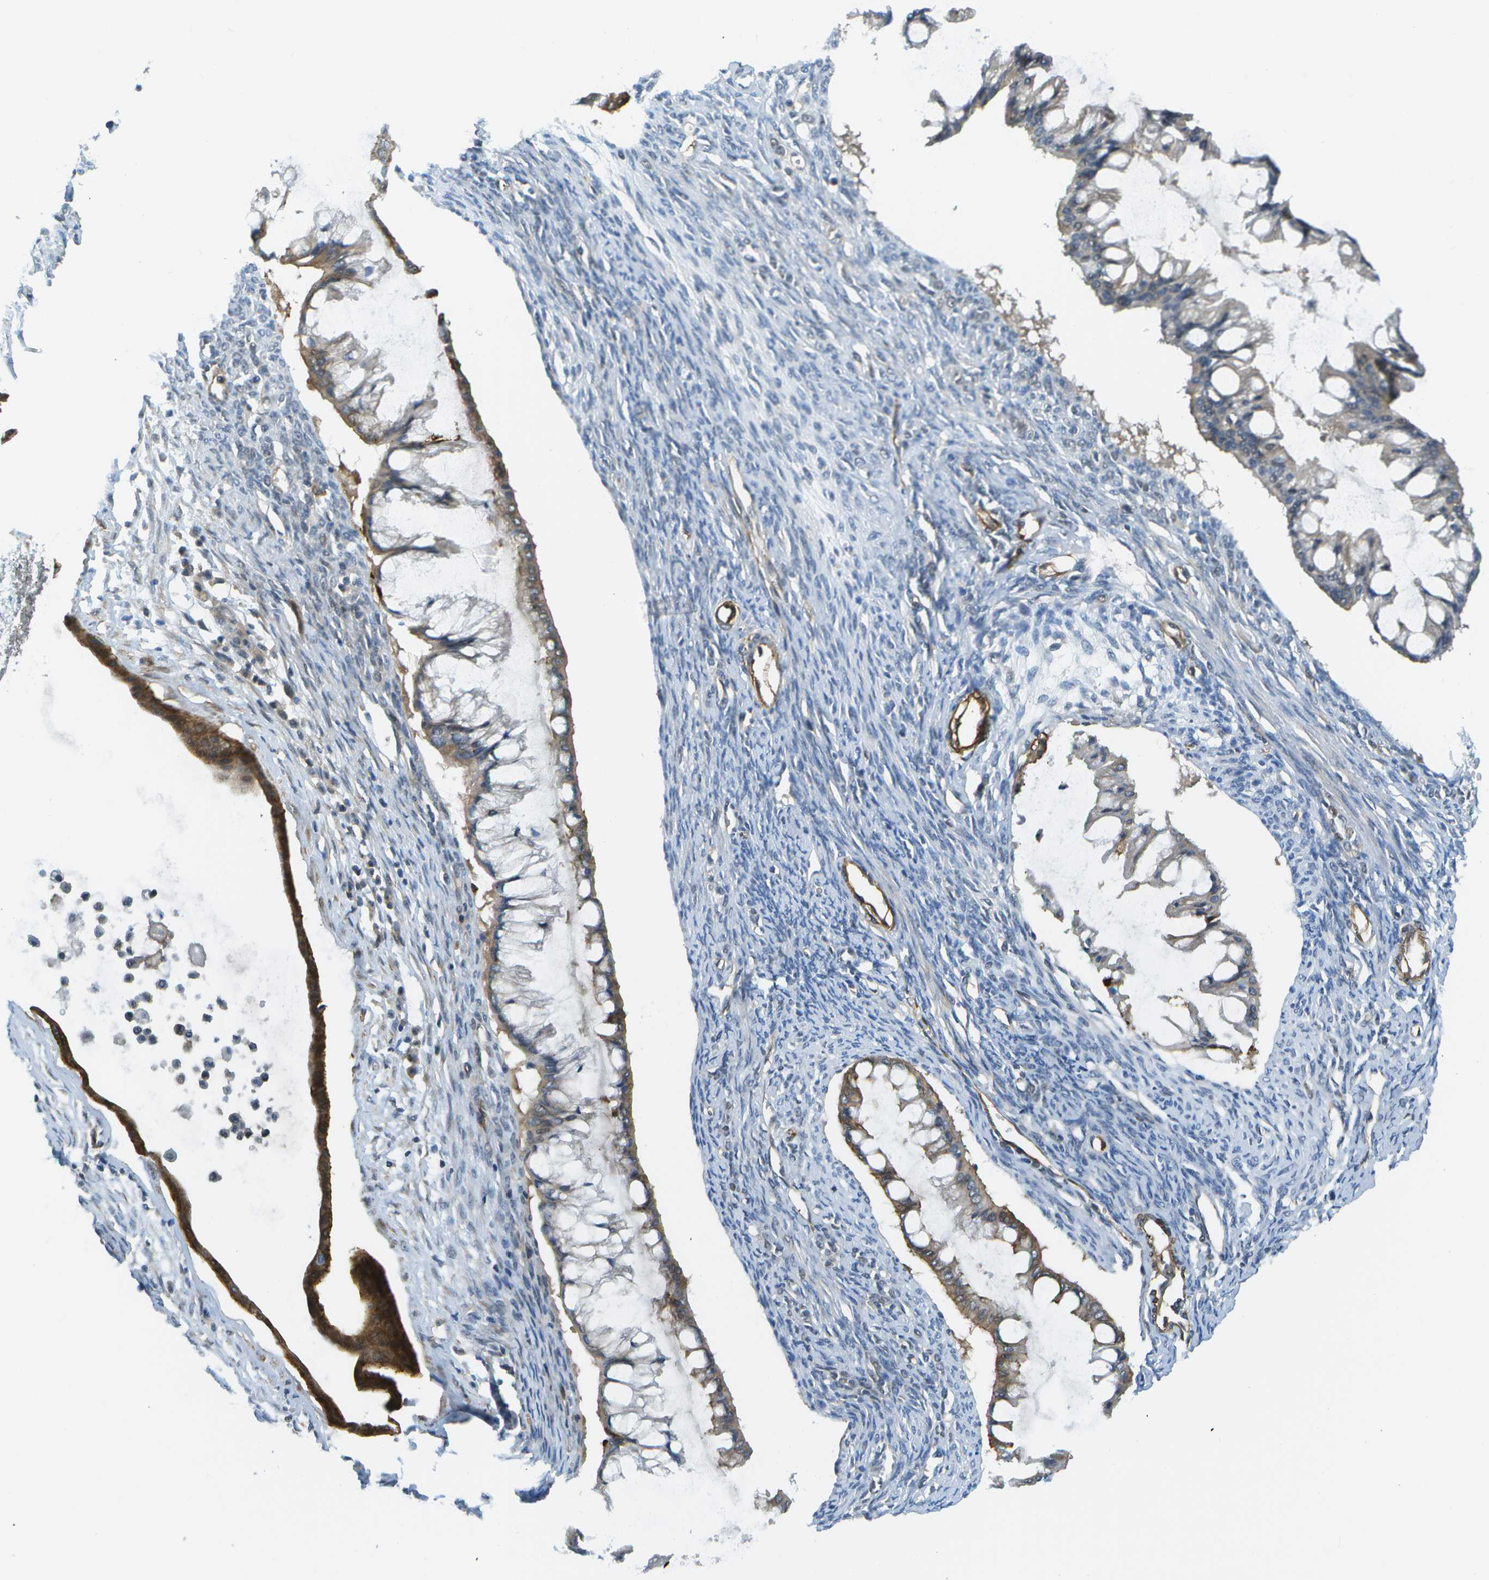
{"staining": {"intensity": "moderate", "quantity": "<25%", "location": "cytoplasmic/membranous"}, "tissue": "ovarian cancer", "cell_type": "Tumor cells", "image_type": "cancer", "snomed": [{"axis": "morphology", "description": "Cystadenocarcinoma, mucinous, NOS"}, {"axis": "topography", "description": "Ovary"}], "caption": "Human ovarian cancer stained for a protein (brown) shows moderate cytoplasmic/membranous positive positivity in about <25% of tumor cells.", "gene": "KIAA0040", "patient": {"sex": "female", "age": 73}}